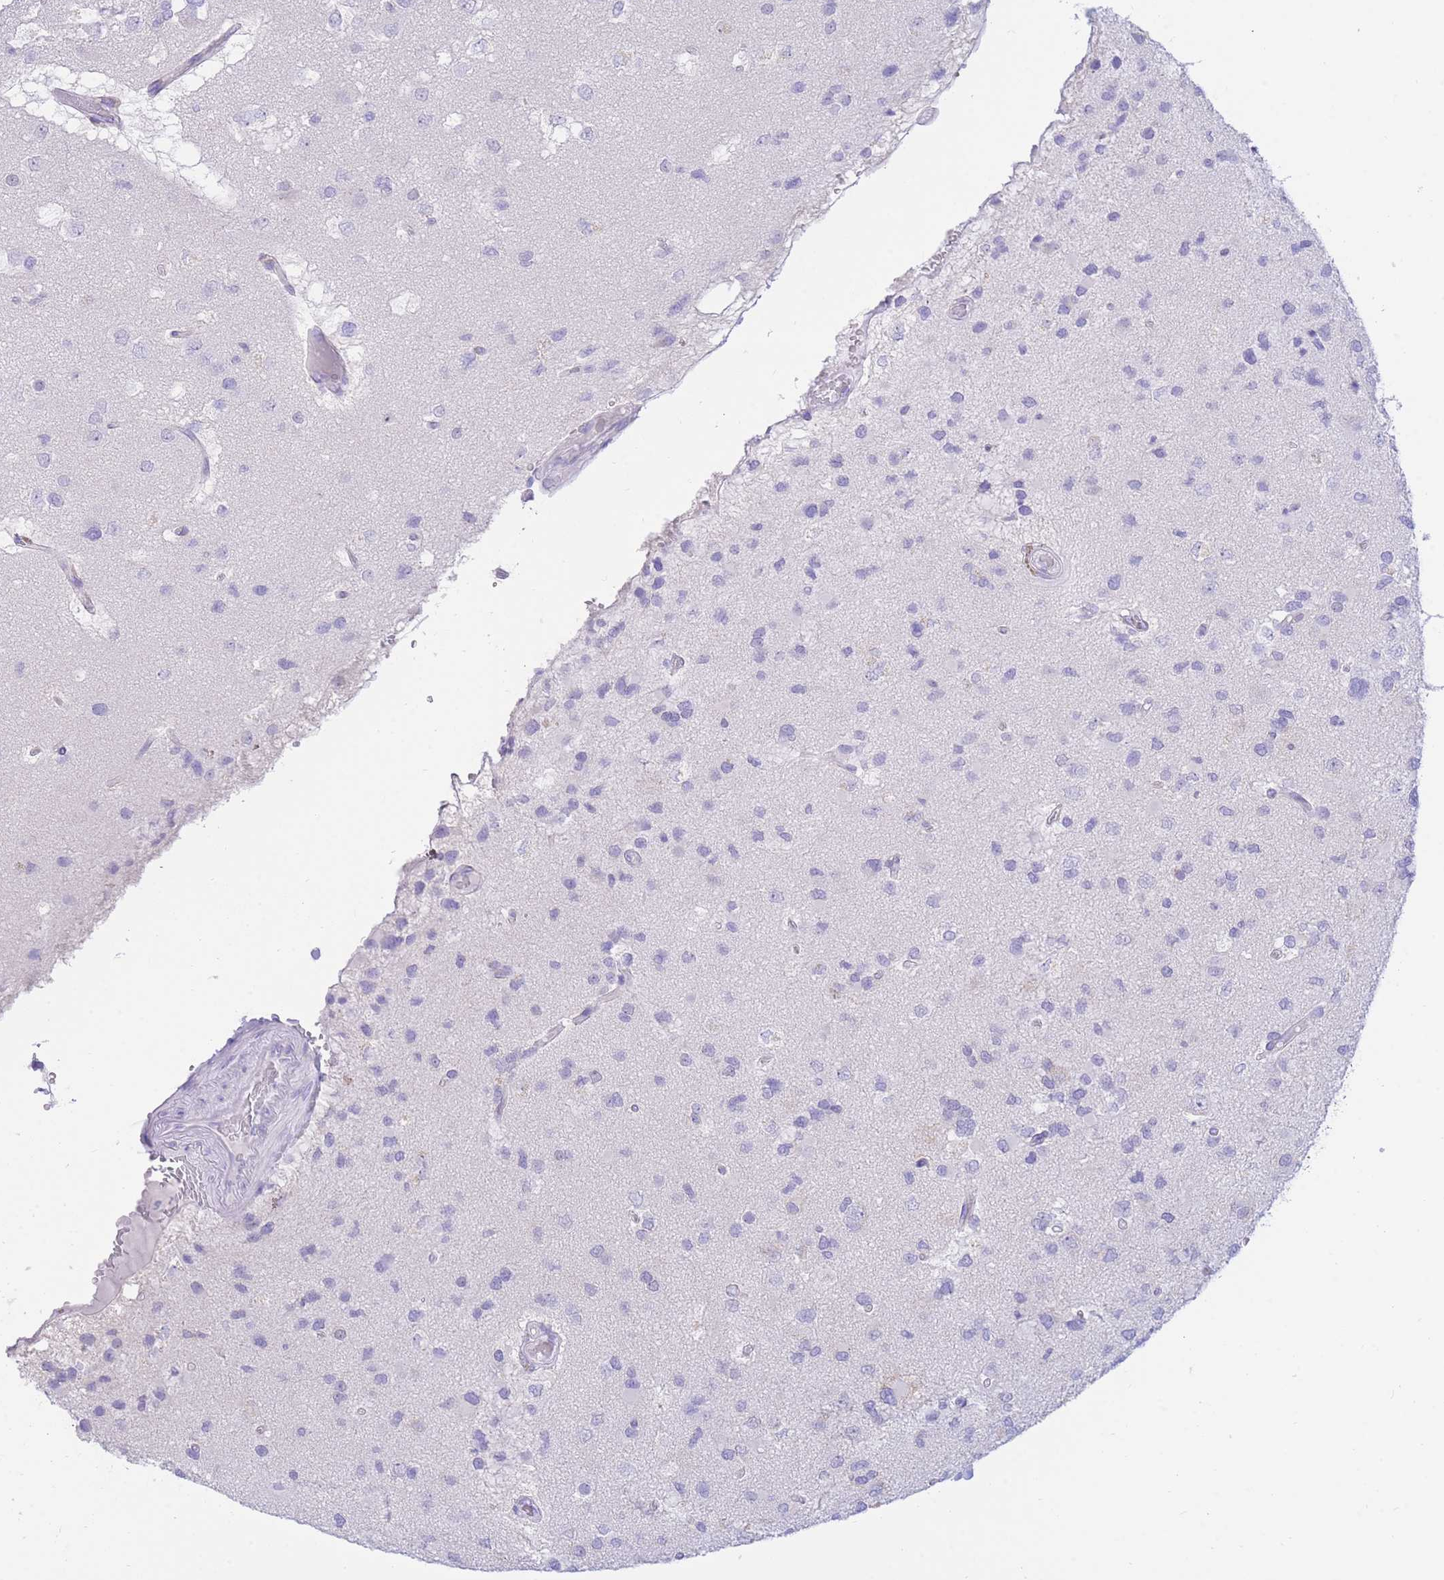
{"staining": {"intensity": "negative", "quantity": "none", "location": "none"}, "tissue": "glioma", "cell_type": "Tumor cells", "image_type": "cancer", "snomed": [{"axis": "morphology", "description": "Glioma, malignant, High grade"}, {"axis": "topography", "description": "Brain"}], "caption": "Malignant glioma (high-grade) was stained to show a protein in brown. There is no significant expression in tumor cells.", "gene": "SSUH2", "patient": {"sex": "male", "age": 53}}